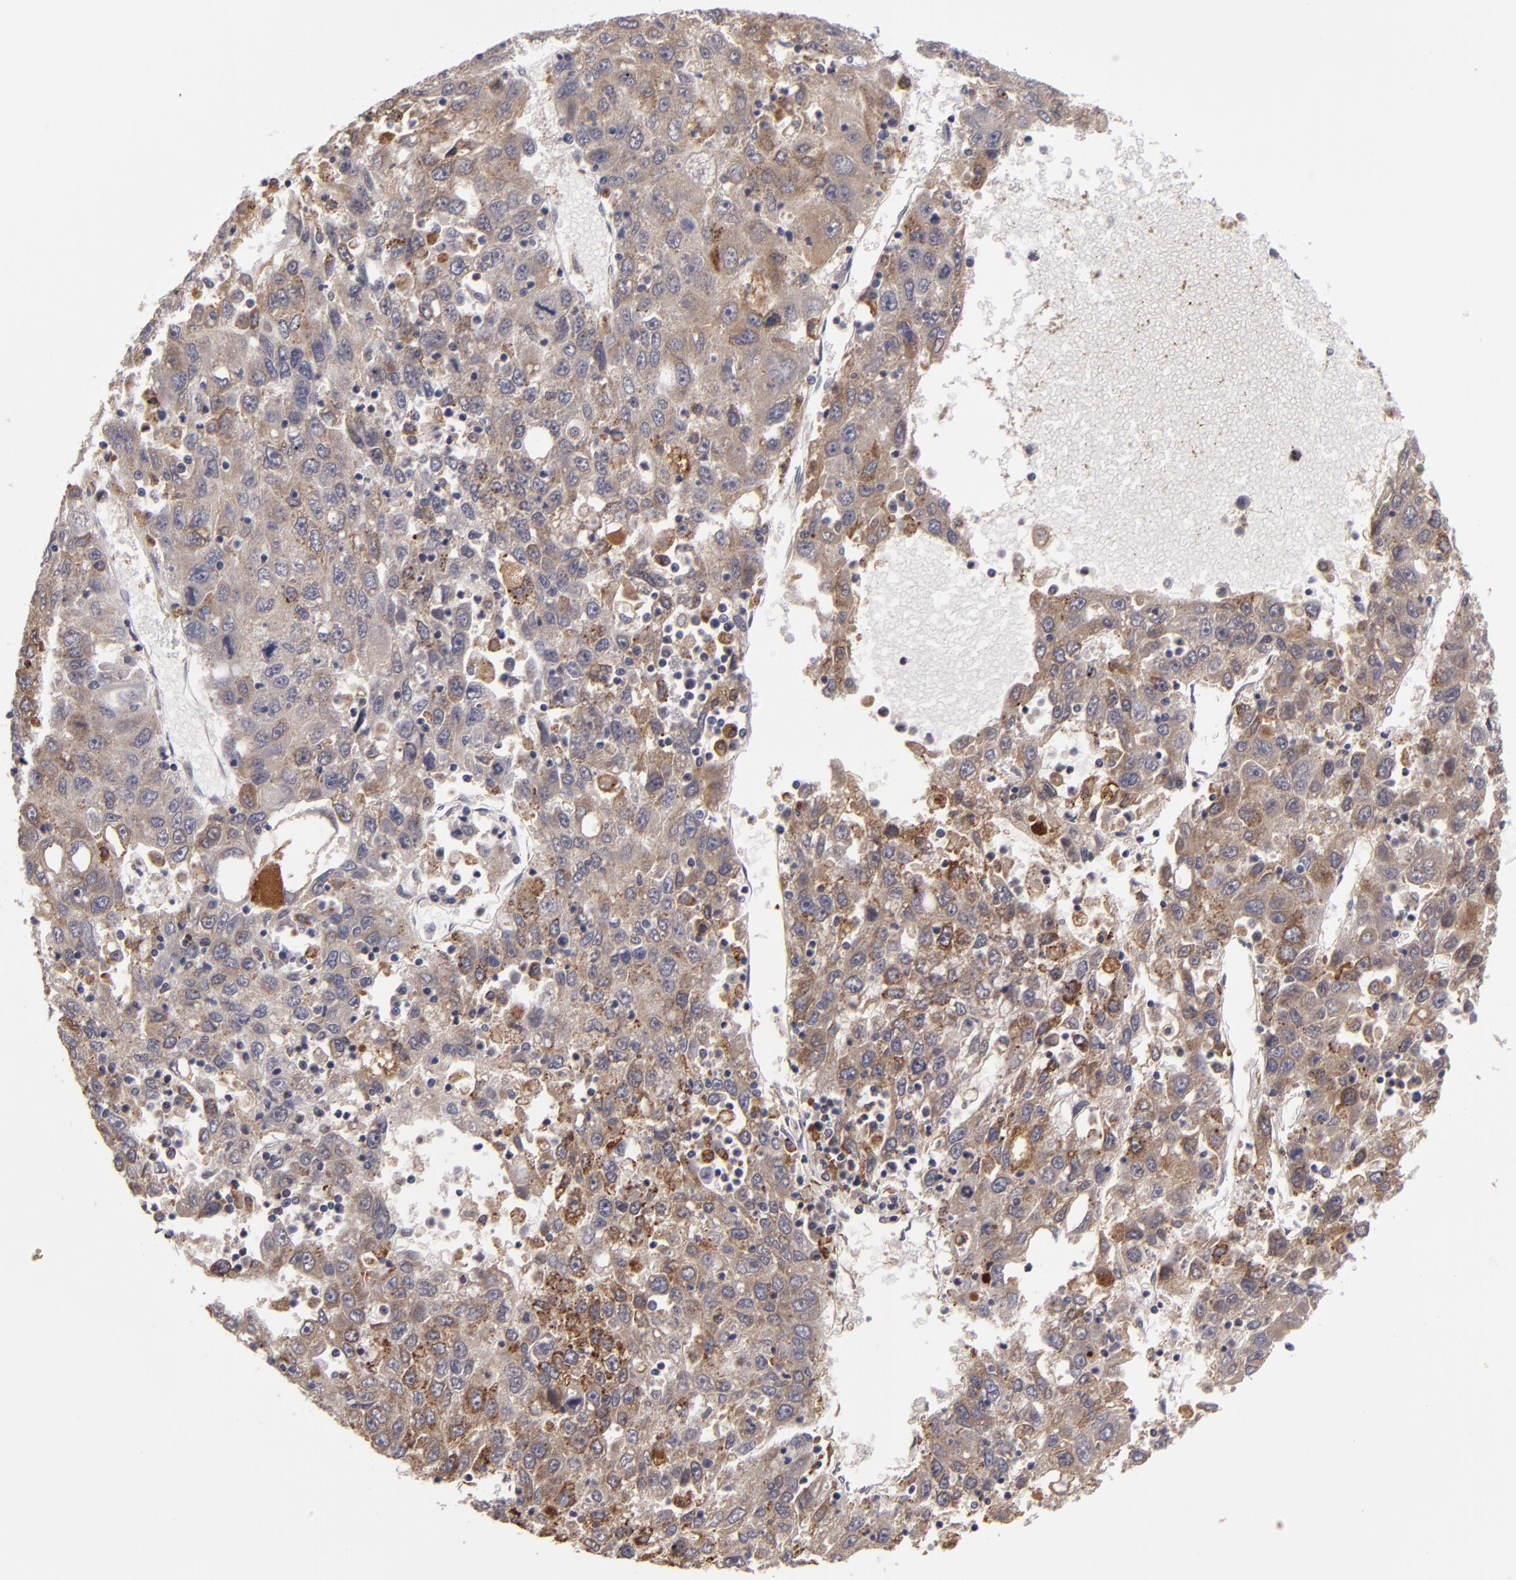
{"staining": {"intensity": "moderate", "quantity": ">75%", "location": "cytoplasmic/membranous"}, "tissue": "liver cancer", "cell_type": "Tumor cells", "image_type": "cancer", "snomed": [{"axis": "morphology", "description": "Carcinoma, Hepatocellular, NOS"}, {"axis": "topography", "description": "Liver"}], "caption": "IHC of hepatocellular carcinoma (liver) displays medium levels of moderate cytoplasmic/membranous positivity in about >75% of tumor cells.", "gene": "CFB", "patient": {"sex": "male", "age": 49}}